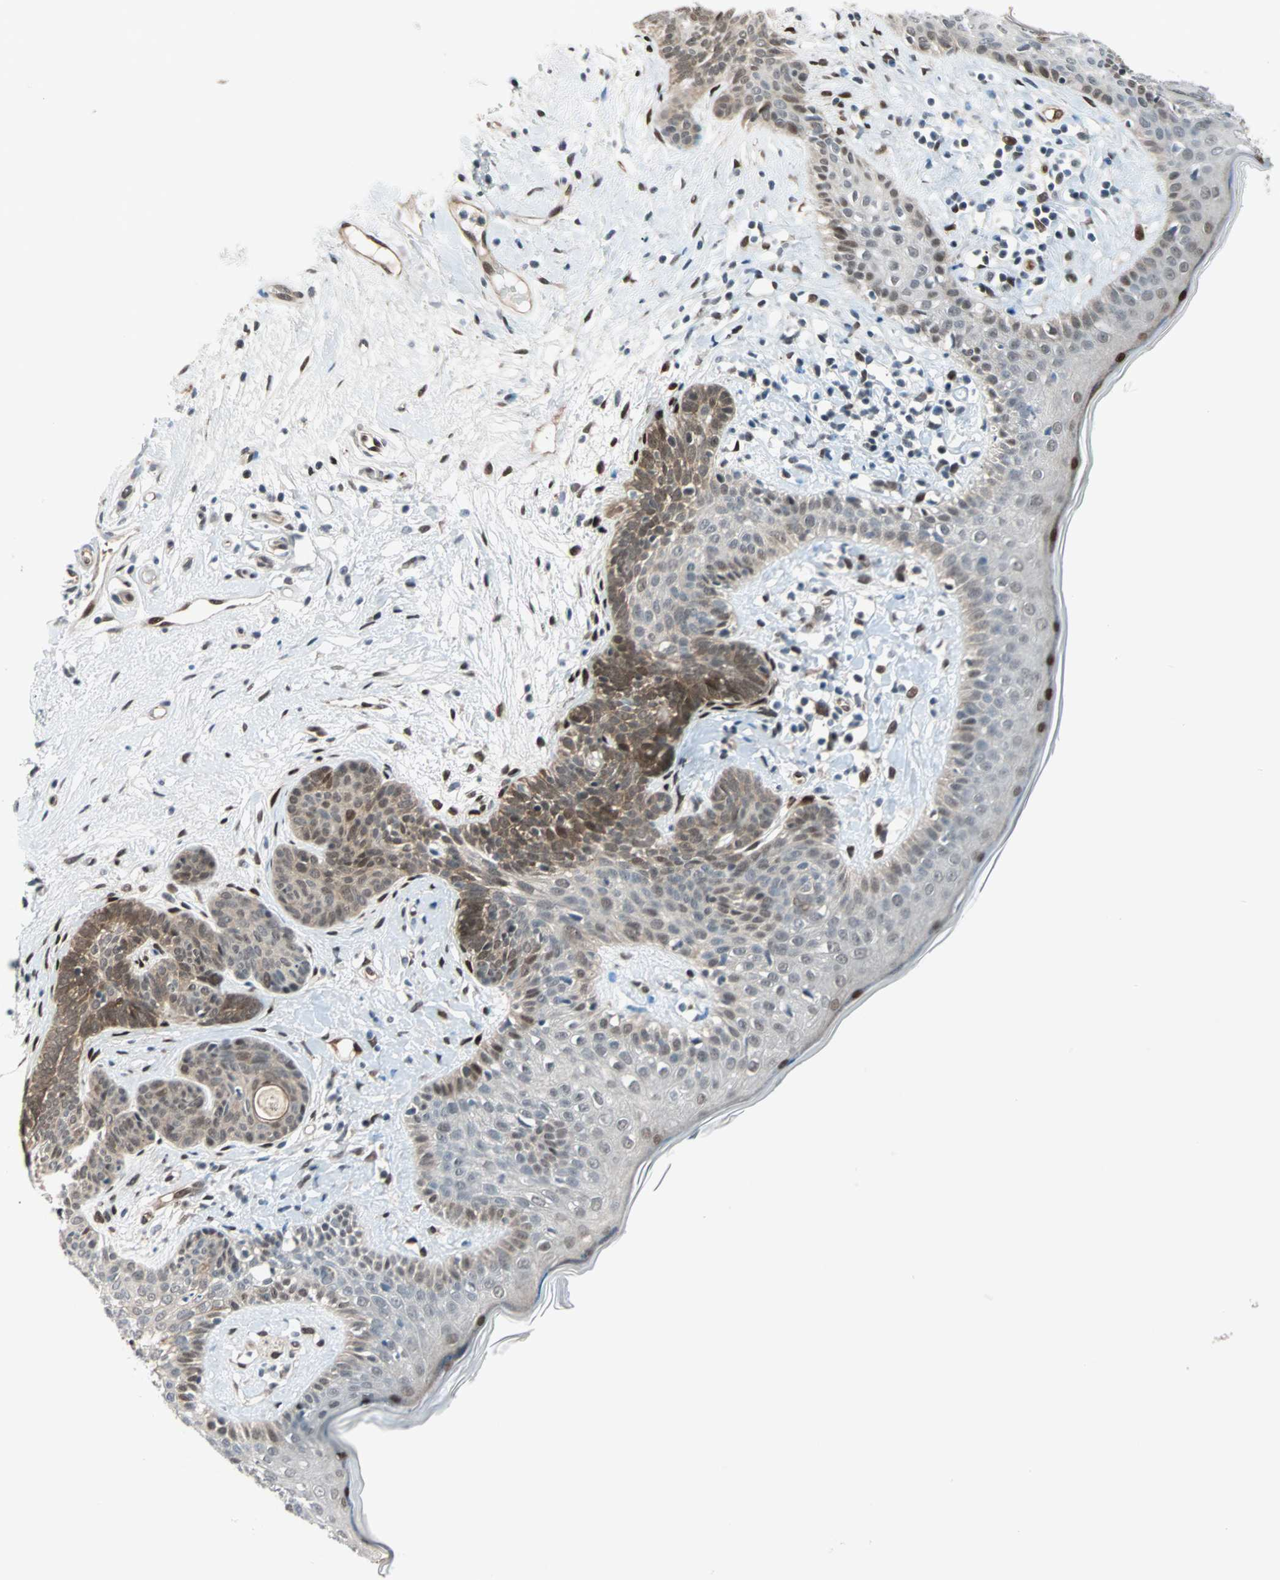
{"staining": {"intensity": "strong", "quantity": ">75%", "location": "cytoplasmic/membranous,nuclear"}, "tissue": "skin cancer", "cell_type": "Tumor cells", "image_type": "cancer", "snomed": [{"axis": "morphology", "description": "Developmental malformation"}, {"axis": "morphology", "description": "Basal cell carcinoma"}, {"axis": "topography", "description": "Skin"}], "caption": "Immunohistochemical staining of skin cancer (basal cell carcinoma) demonstrates strong cytoplasmic/membranous and nuclear protein expression in about >75% of tumor cells. Using DAB (brown) and hematoxylin (blue) stains, captured at high magnification using brightfield microscopy.", "gene": "WWTR1", "patient": {"sex": "female", "age": 62}}